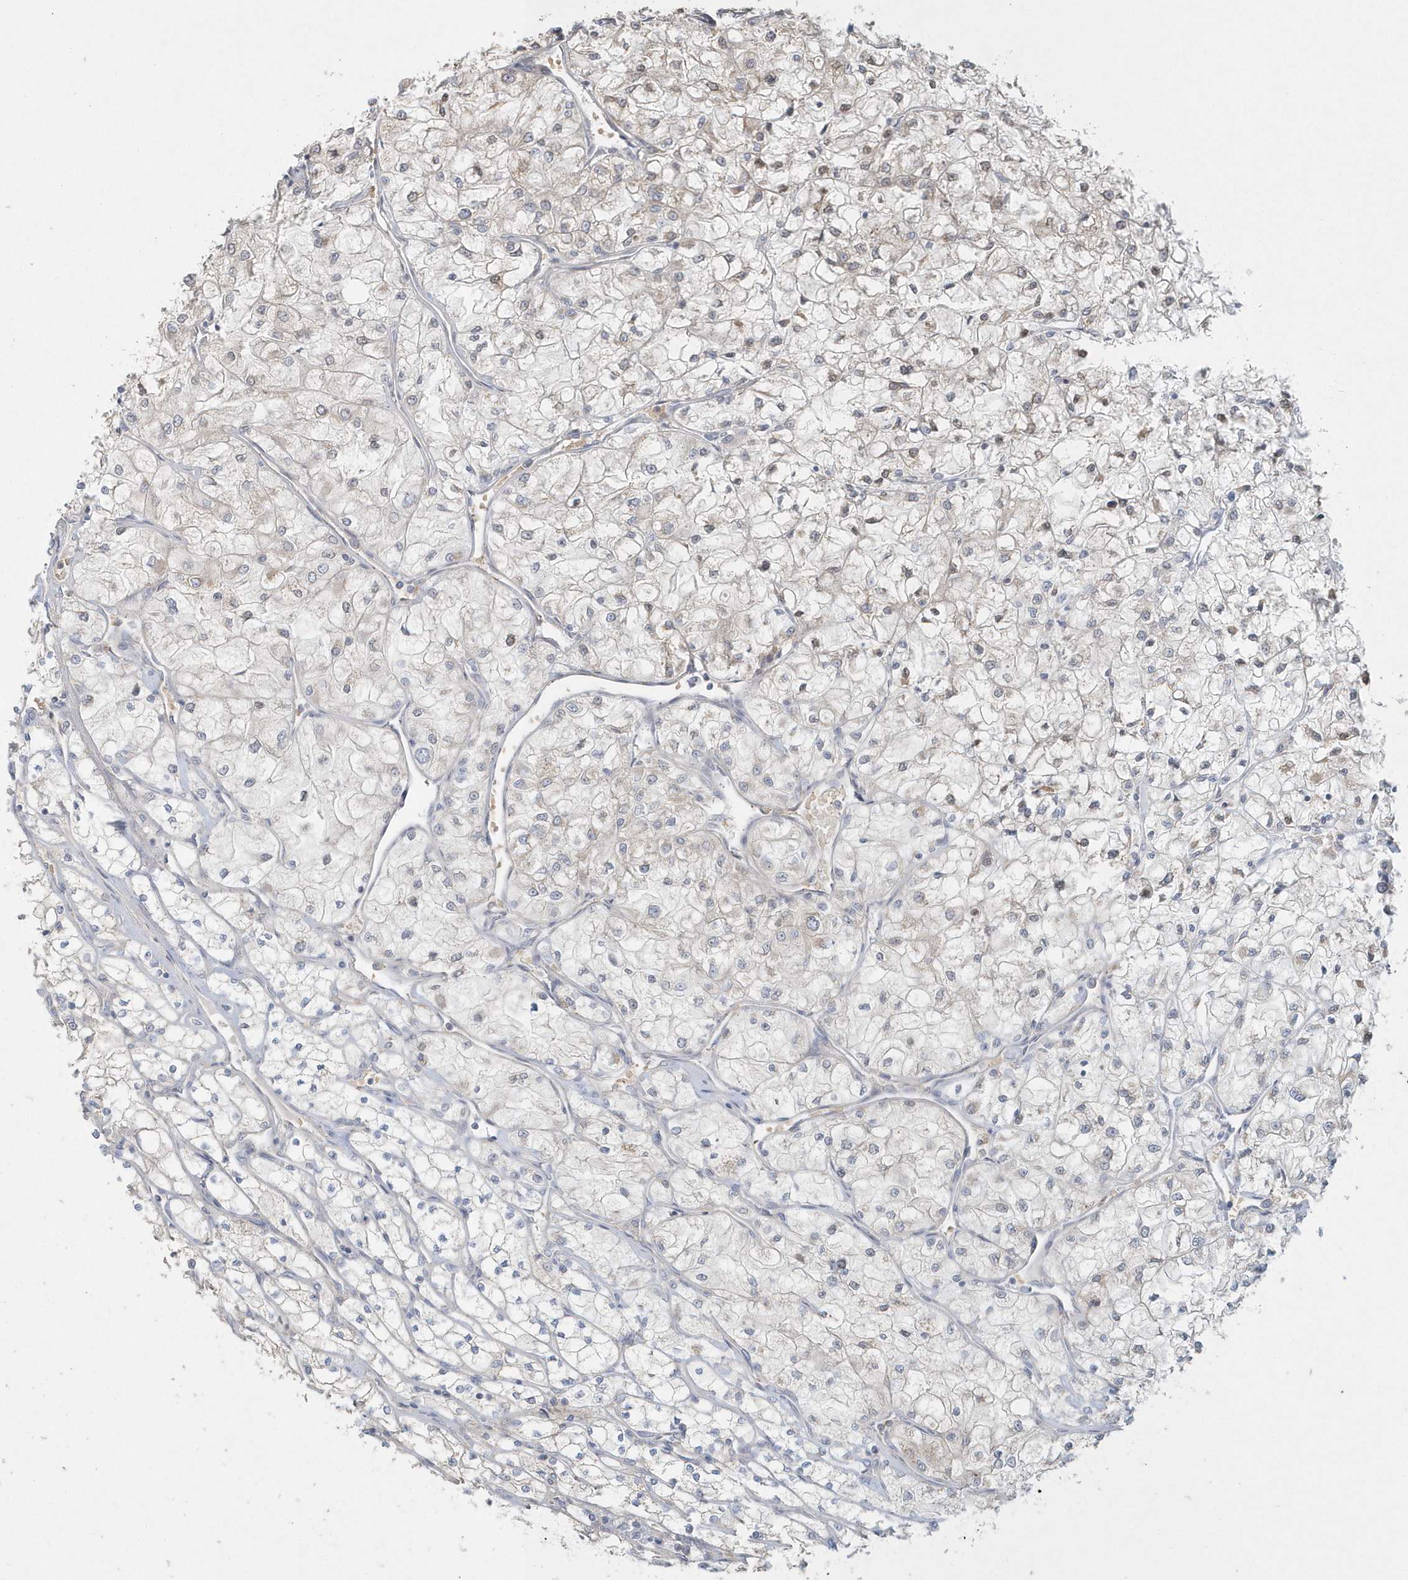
{"staining": {"intensity": "weak", "quantity": "<25%", "location": "cytoplasmic/membranous"}, "tissue": "renal cancer", "cell_type": "Tumor cells", "image_type": "cancer", "snomed": [{"axis": "morphology", "description": "Adenocarcinoma, NOS"}, {"axis": "topography", "description": "Kidney"}], "caption": "IHC photomicrograph of neoplastic tissue: renal cancer (adenocarcinoma) stained with DAB exhibits no significant protein positivity in tumor cells. The staining is performed using DAB brown chromogen with nuclei counter-stained in using hematoxylin.", "gene": "BLTP3A", "patient": {"sex": "male", "age": 80}}